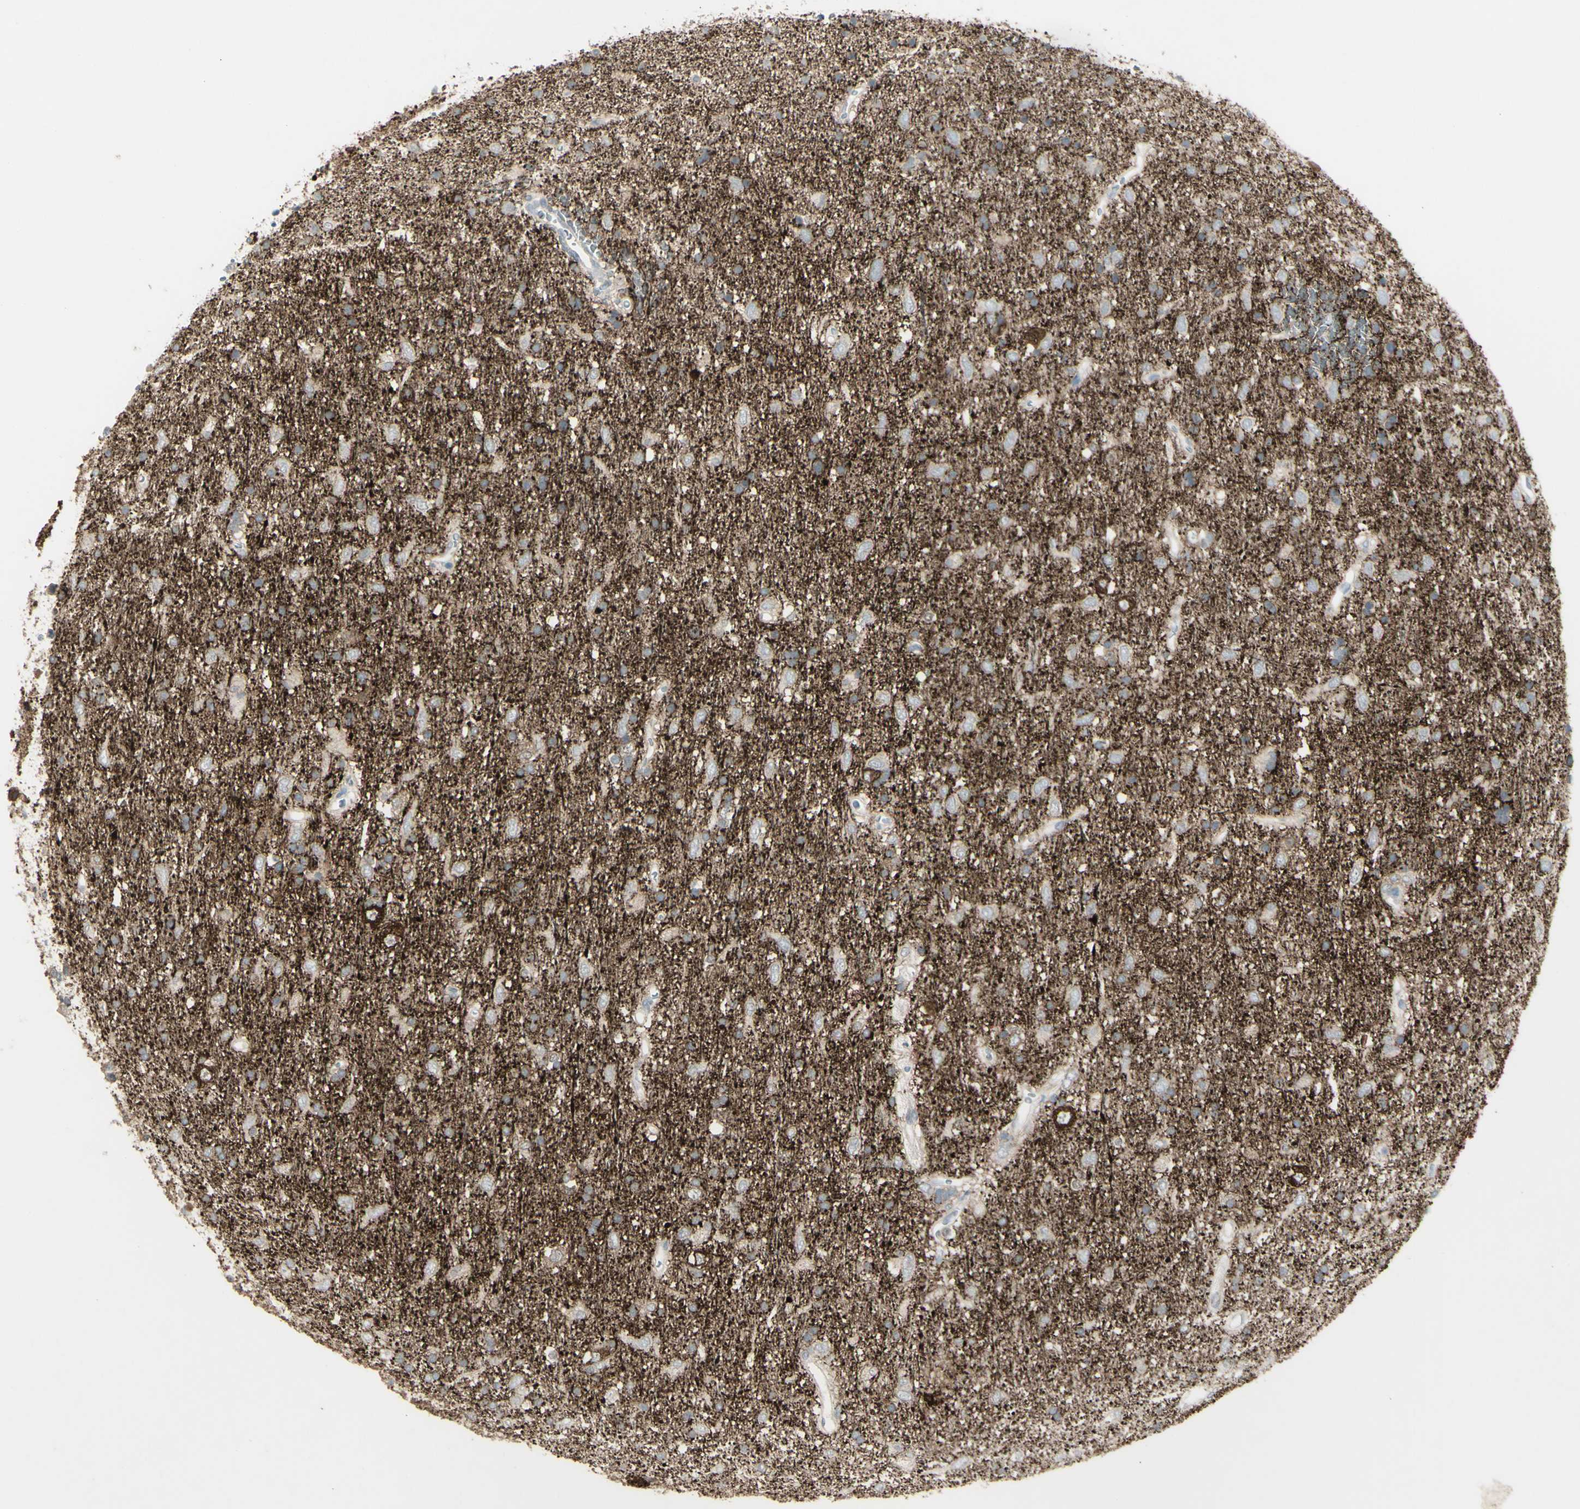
{"staining": {"intensity": "negative", "quantity": "none", "location": "none"}, "tissue": "glioma", "cell_type": "Tumor cells", "image_type": "cancer", "snomed": [{"axis": "morphology", "description": "Glioma, malignant, Low grade"}, {"axis": "topography", "description": "Brain"}], "caption": "Immunohistochemistry of human glioma displays no positivity in tumor cells.", "gene": "SH3GL2", "patient": {"sex": "male", "age": 77}}